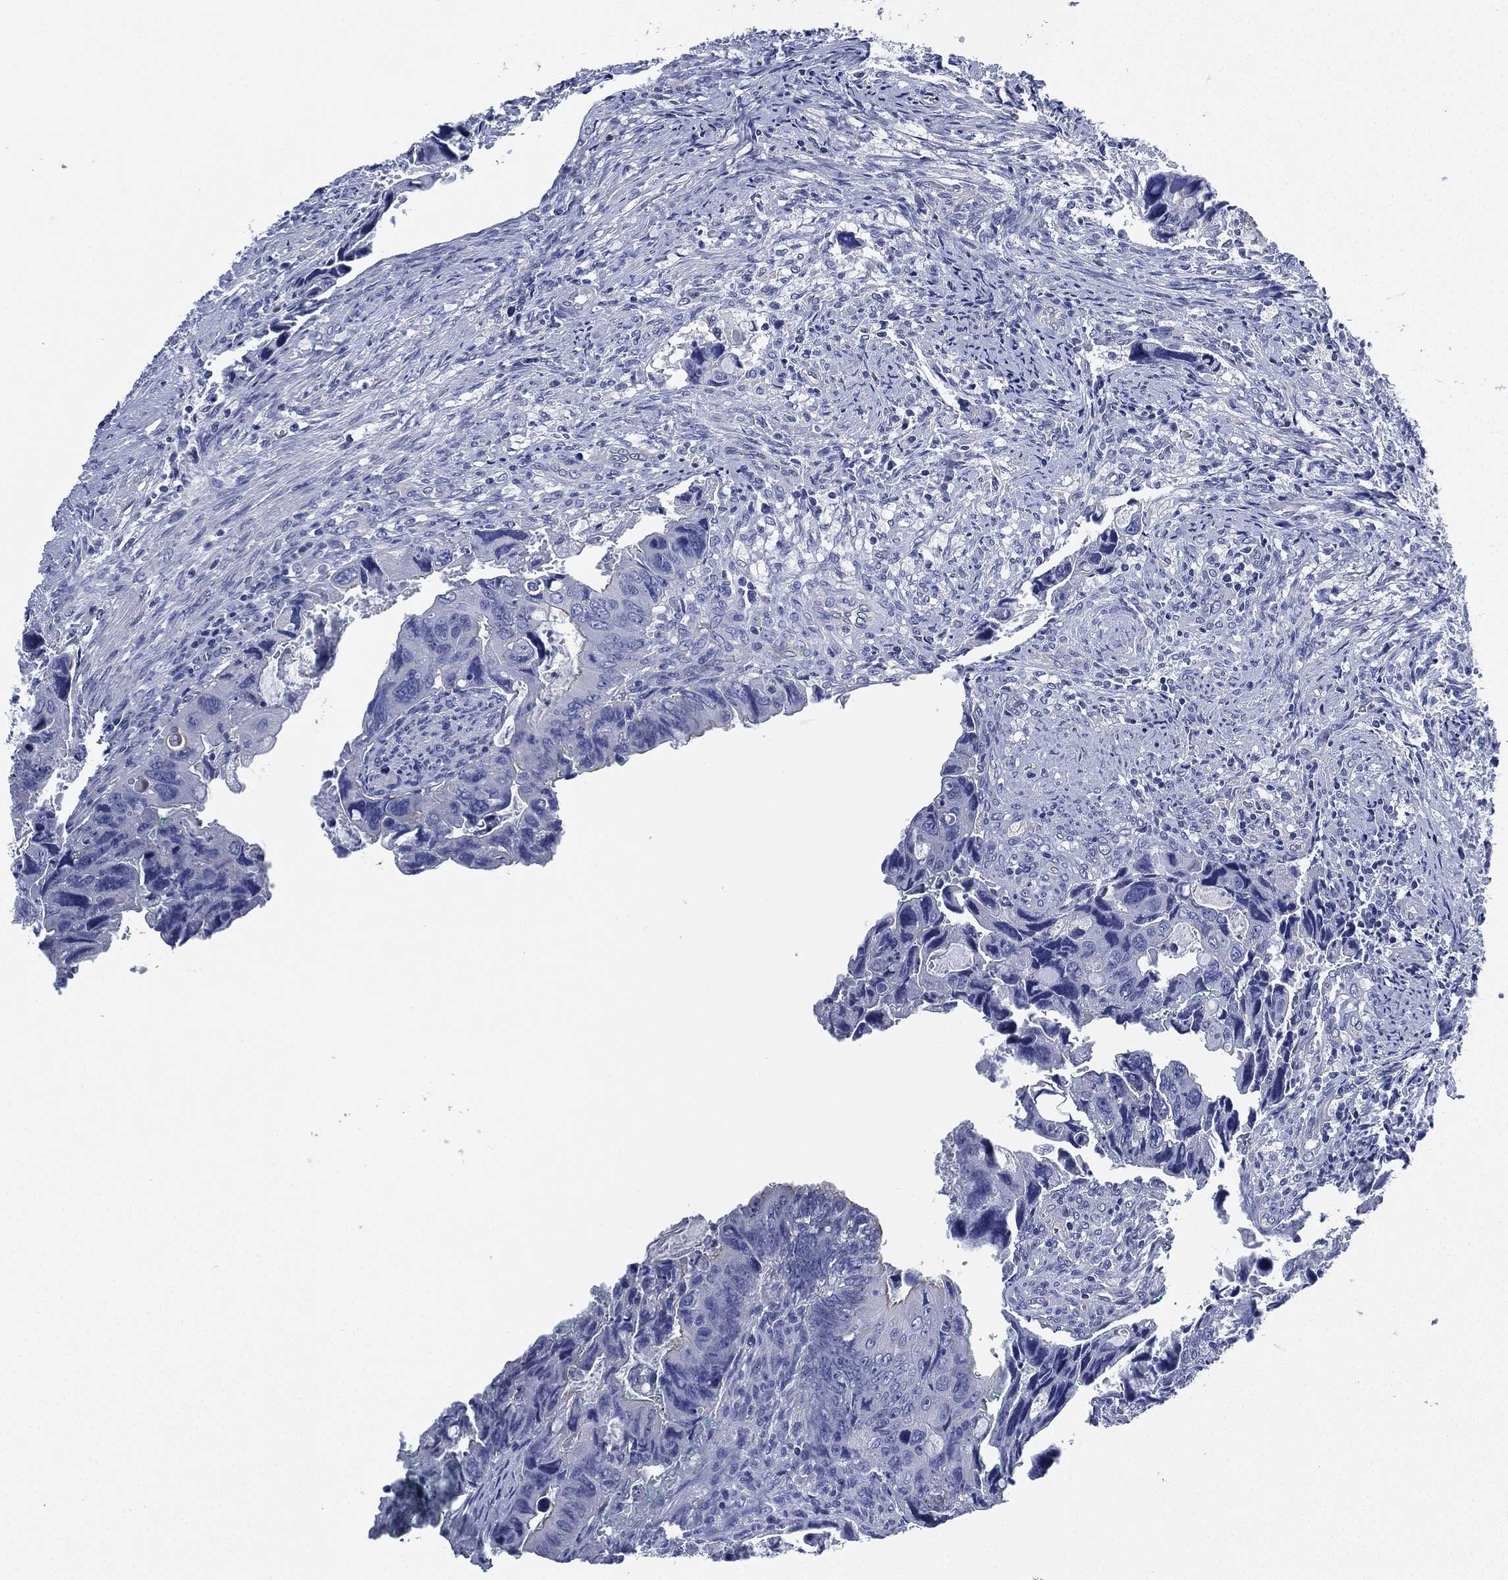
{"staining": {"intensity": "negative", "quantity": "none", "location": "none"}, "tissue": "colorectal cancer", "cell_type": "Tumor cells", "image_type": "cancer", "snomed": [{"axis": "morphology", "description": "Adenocarcinoma, NOS"}, {"axis": "topography", "description": "Rectum"}], "caption": "High magnification brightfield microscopy of adenocarcinoma (colorectal) stained with DAB (3,3'-diaminobenzidine) (brown) and counterstained with hematoxylin (blue): tumor cells show no significant expression.", "gene": "CCDC70", "patient": {"sex": "male", "age": 62}}